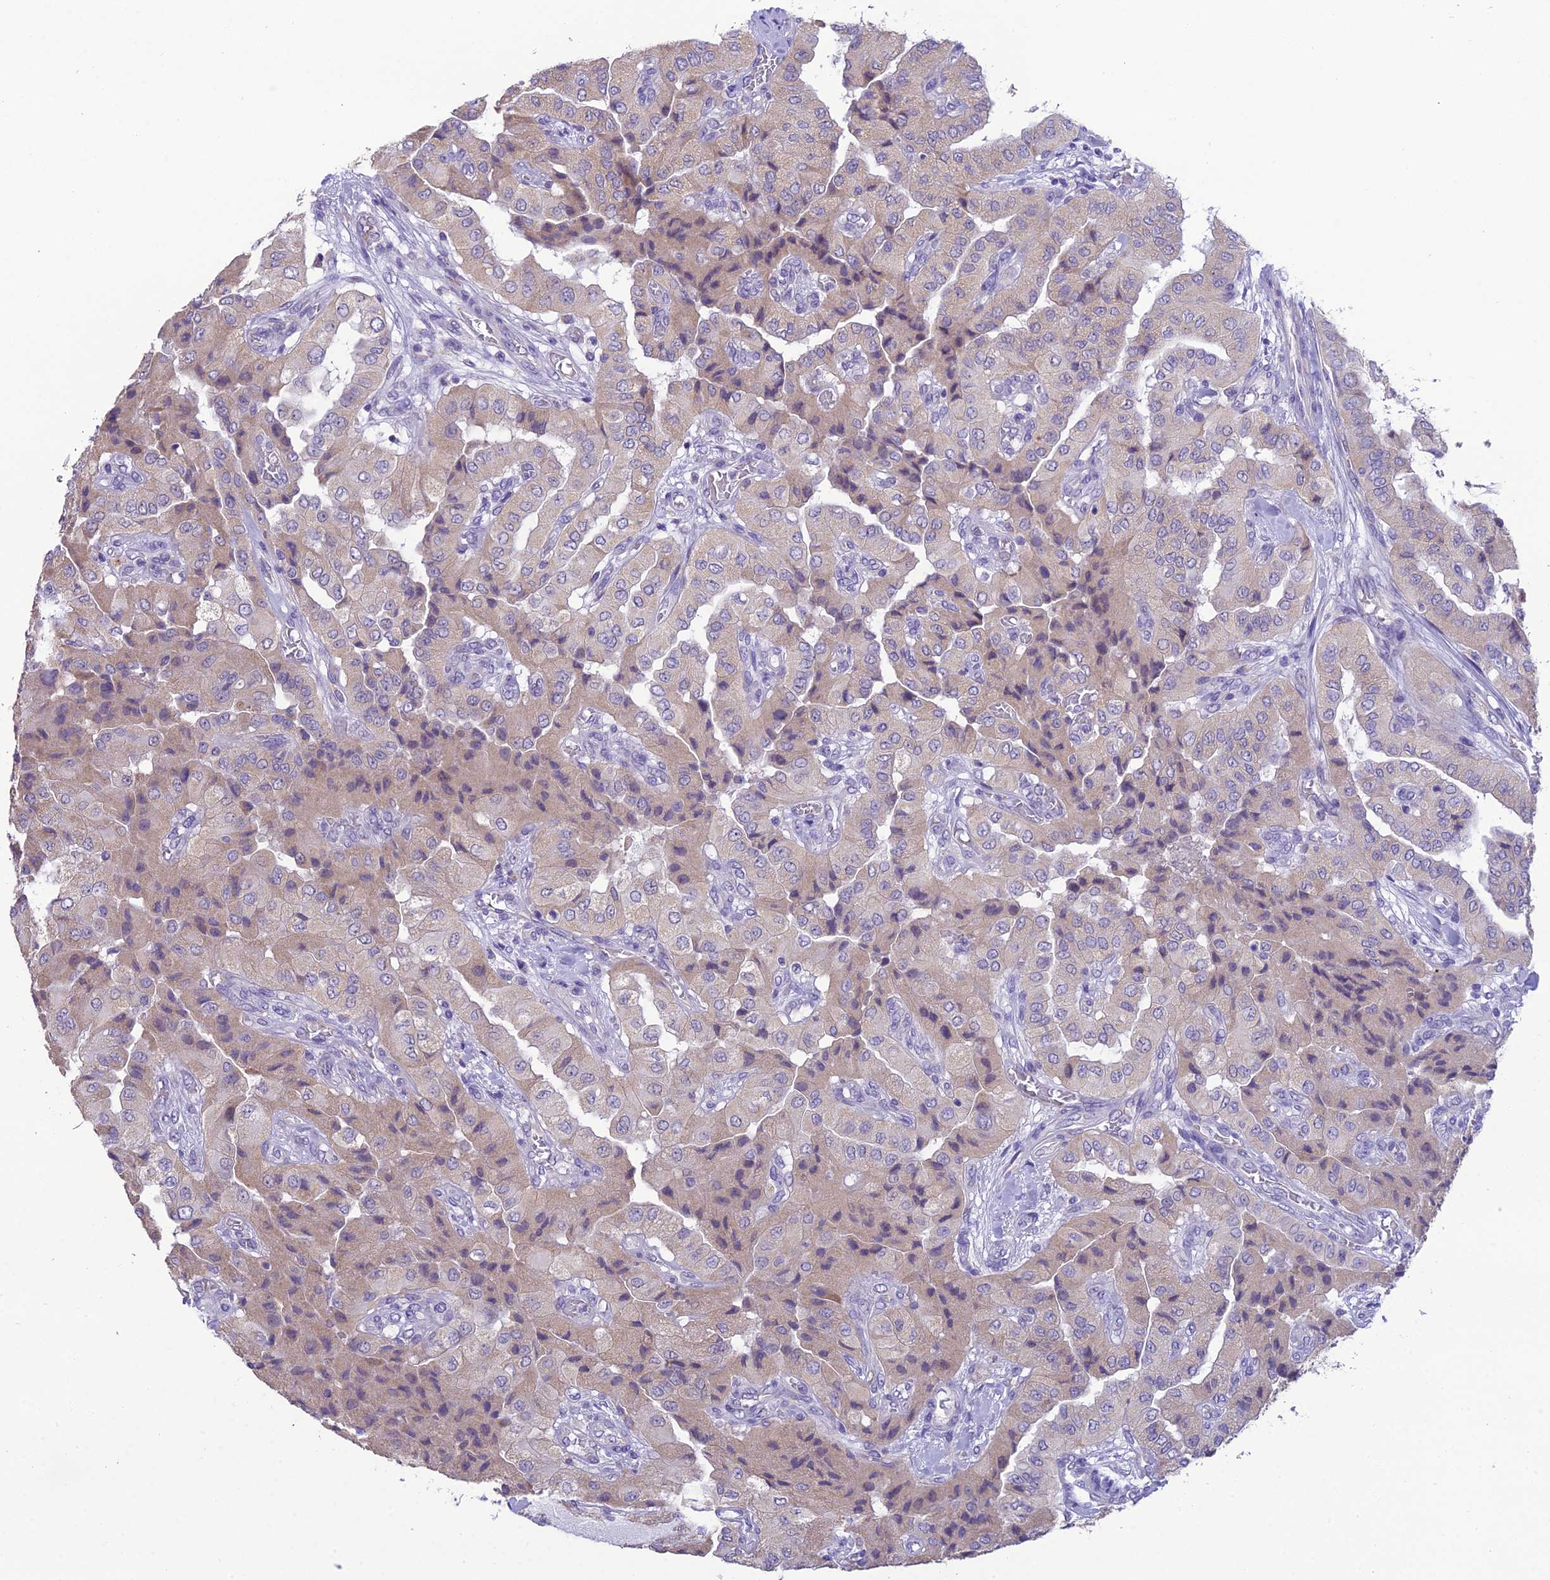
{"staining": {"intensity": "weak", "quantity": "<25%", "location": "cytoplasmic/membranous"}, "tissue": "head and neck cancer", "cell_type": "Tumor cells", "image_type": "cancer", "snomed": [{"axis": "morphology", "description": "Adenocarcinoma, NOS"}, {"axis": "topography", "description": "Head-Neck"}], "caption": "A photomicrograph of human head and neck cancer (adenocarcinoma) is negative for staining in tumor cells.", "gene": "MIIP", "patient": {"sex": "male", "age": 66}}